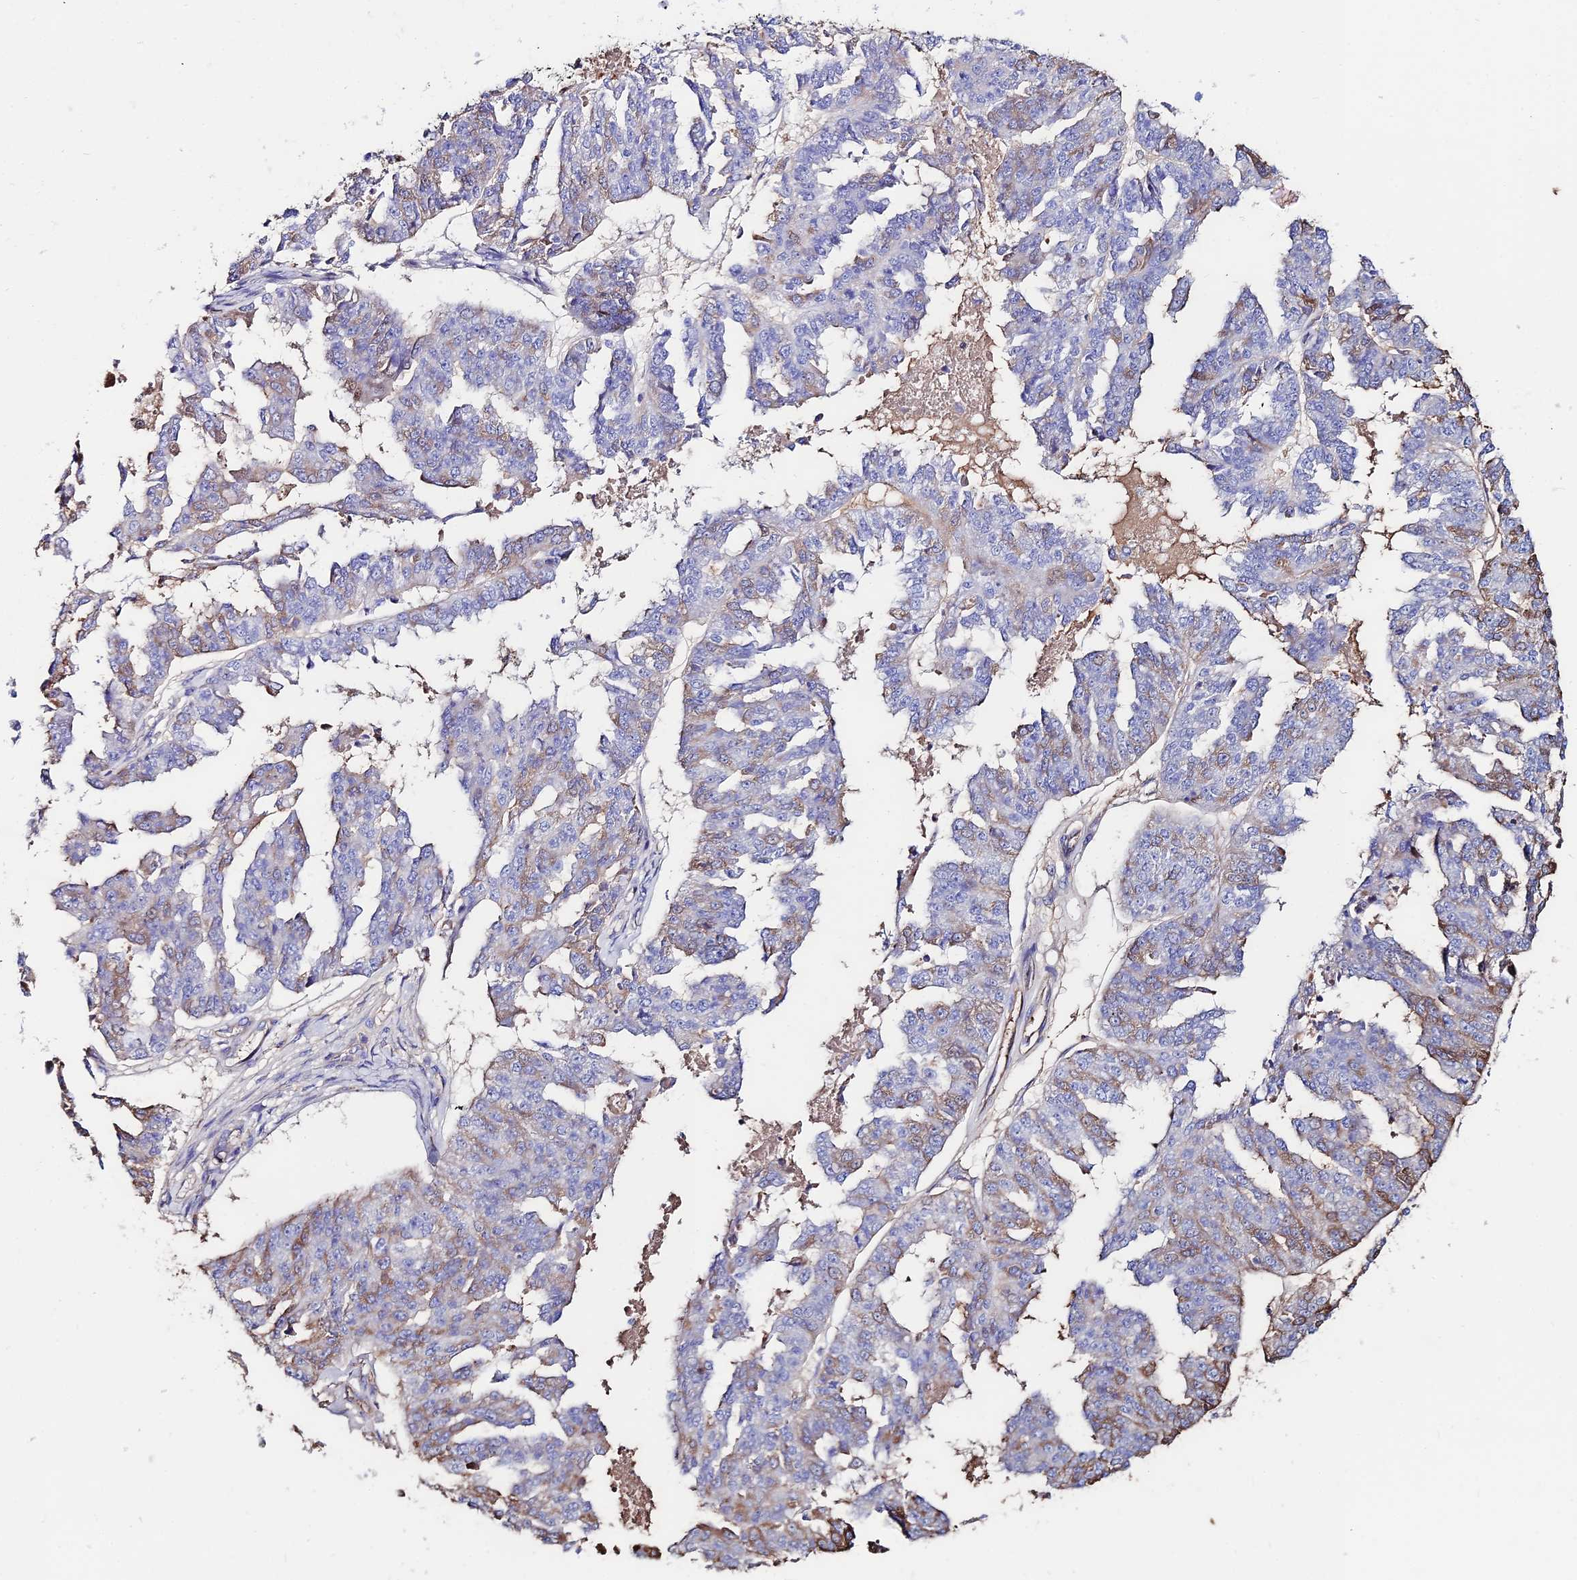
{"staining": {"intensity": "negative", "quantity": "none", "location": "none"}, "tissue": "ovarian cancer", "cell_type": "Tumor cells", "image_type": "cancer", "snomed": [{"axis": "morphology", "description": "Cystadenocarcinoma, serous, NOS"}, {"axis": "topography", "description": "Ovary"}], "caption": "A micrograph of ovarian cancer stained for a protein demonstrates no brown staining in tumor cells.", "gene": "SLC25A16", "patient": {"sex": "female", "age": 58}}